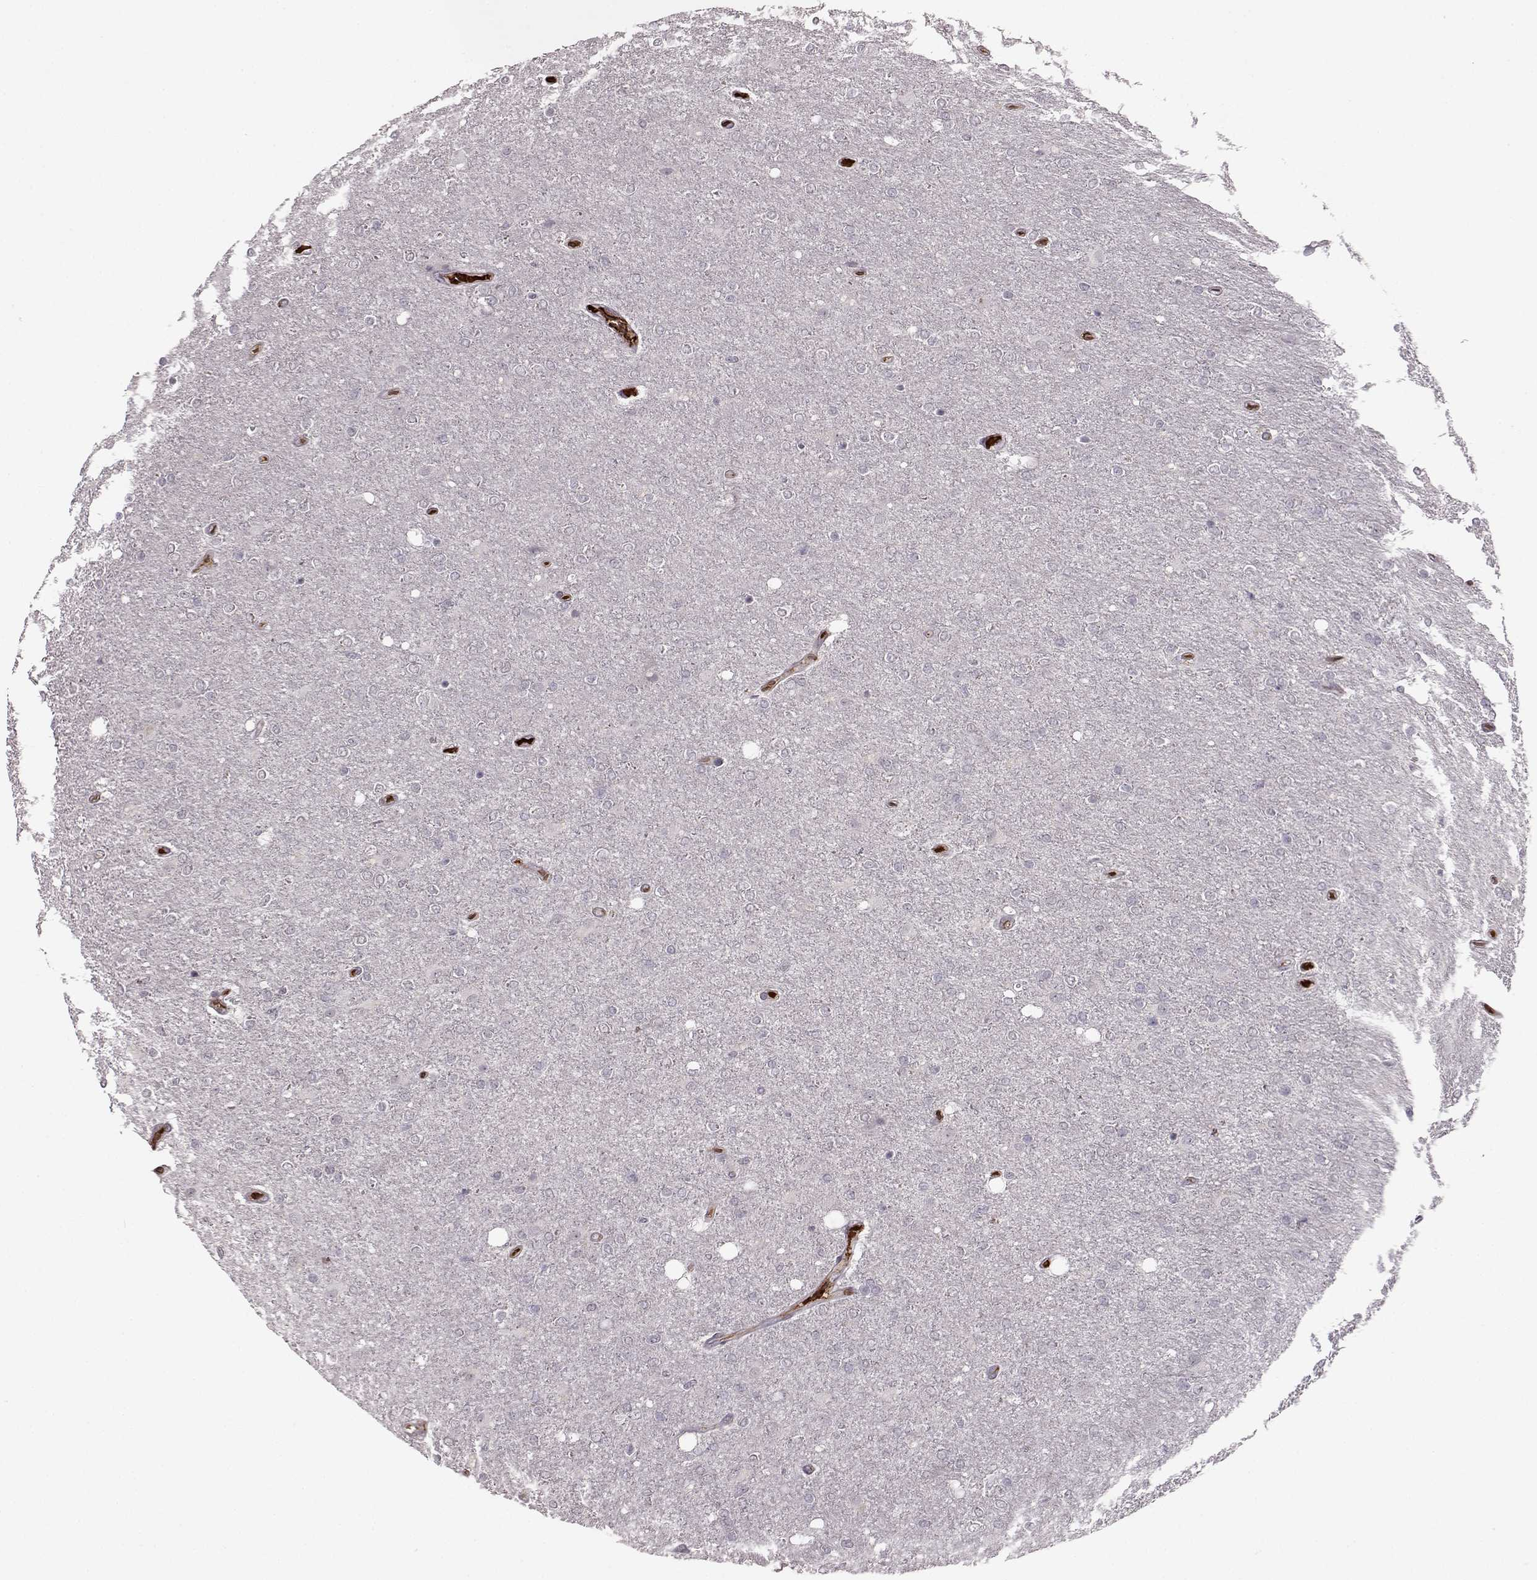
{"staining": {"intensity": "negative", "quantity": "none", "location": "none"}, "tissue": "glioma", "cell_type": "Tumor cells", "image_type": "cancer", "snomed": [{"axis": "morphology", "description": "Glioma, malignant, High grade"}, {"axis": "topography", "description": "Cerebral cortex"}], "caption": "The histopathology image shows no staining of tumor cells in glioma.", "gene": "PROP1", "patient": {"sex": "male", "age": 70}}